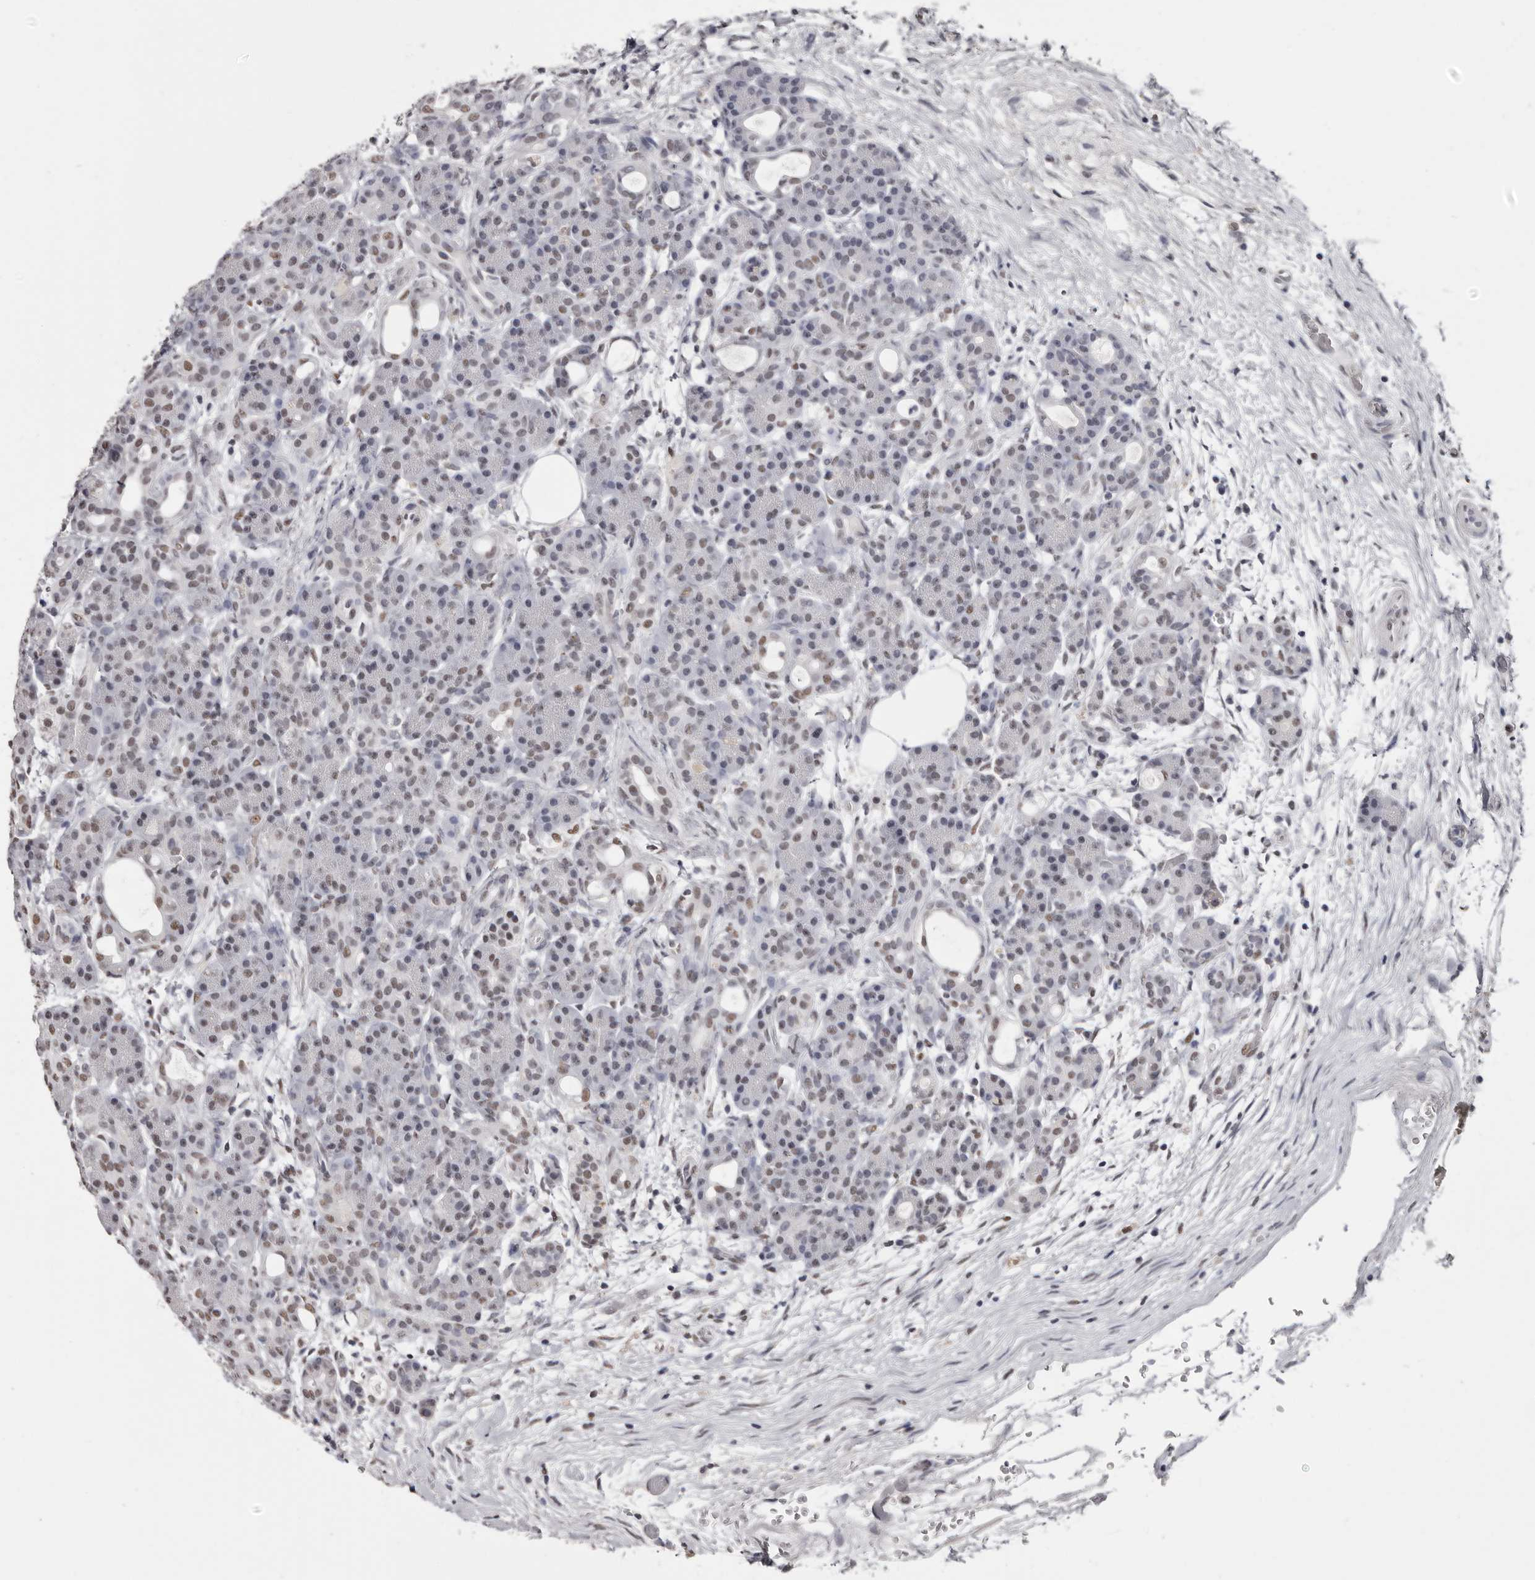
{"staining": {"intensity": "weak", "quantity": "<25%", "location": "nuclear"}, "tissue": "pancreas", "cell_type": "Exocrine glandular cells", "image_type": "normal", "snomed": [{"axis": "morphology", "description": "Normal tissue, NOS"}, {"axis": "topography", "description": "Pancreas"}], "caption": "Pancreas stained for a protein using immunohistochemistry (IHC) displays no expression exocrine glandular cells.", "gene": "SCAF4", "patient": {"sex": "male", "age": 63}}